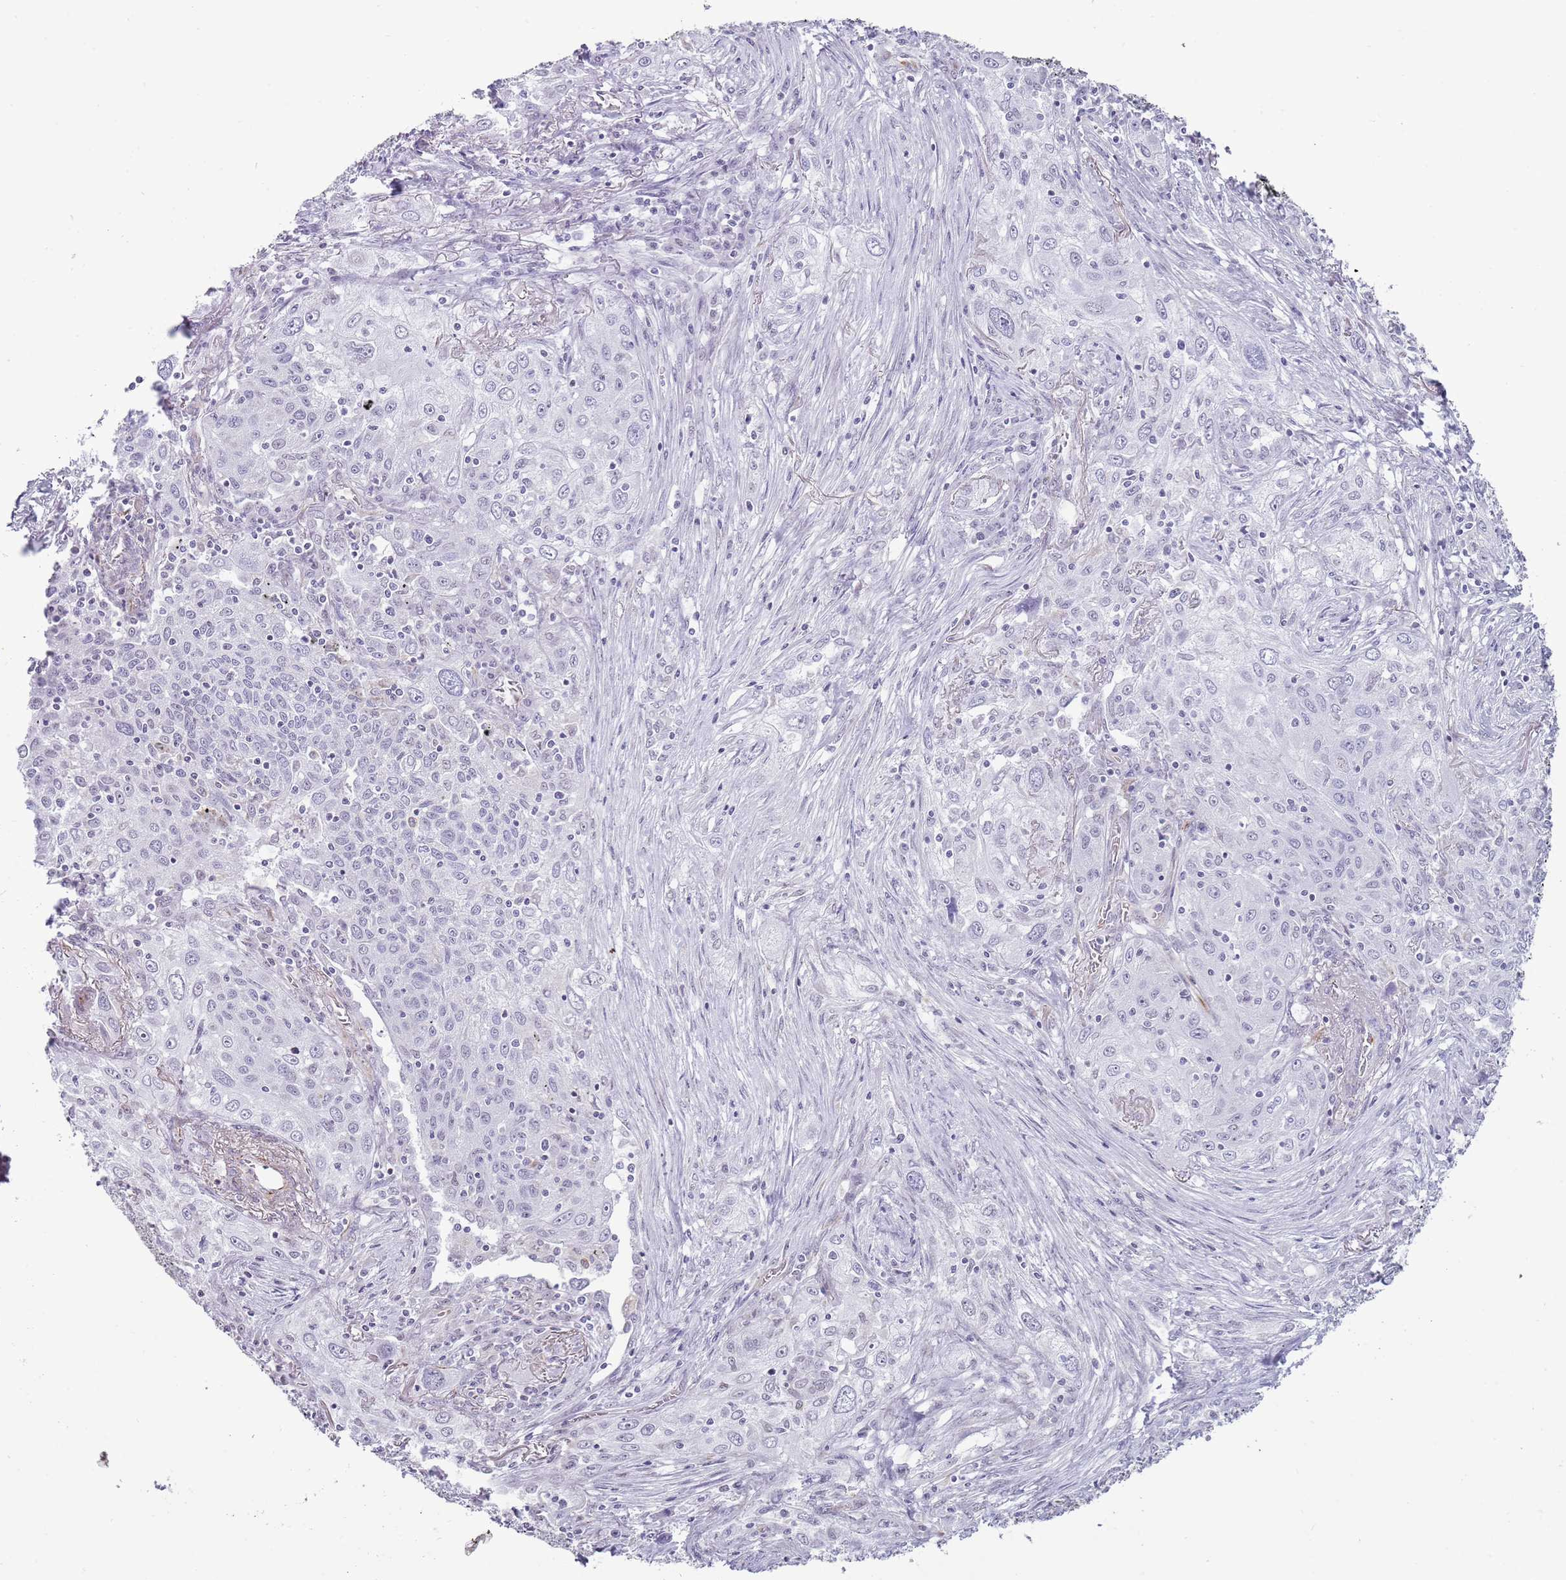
{"staining": {"intensity": "negative", "quantity": "none", "location": "none"}, "tissue": "lung cancer", "cell_type": "Tumor cells", "image_type": "cancer", "snomed": [{"axis": "morphology", "description": "Squamous cell carcinoma, NOS"}, {"axis": "topography", "description": "Lung"}], "caption": "There is no significant expression in tumor cells of lung cancer (squamous cell carcinoma).", "gene": "NBPF3", "patient": {"sex": "female", "age": 69}}